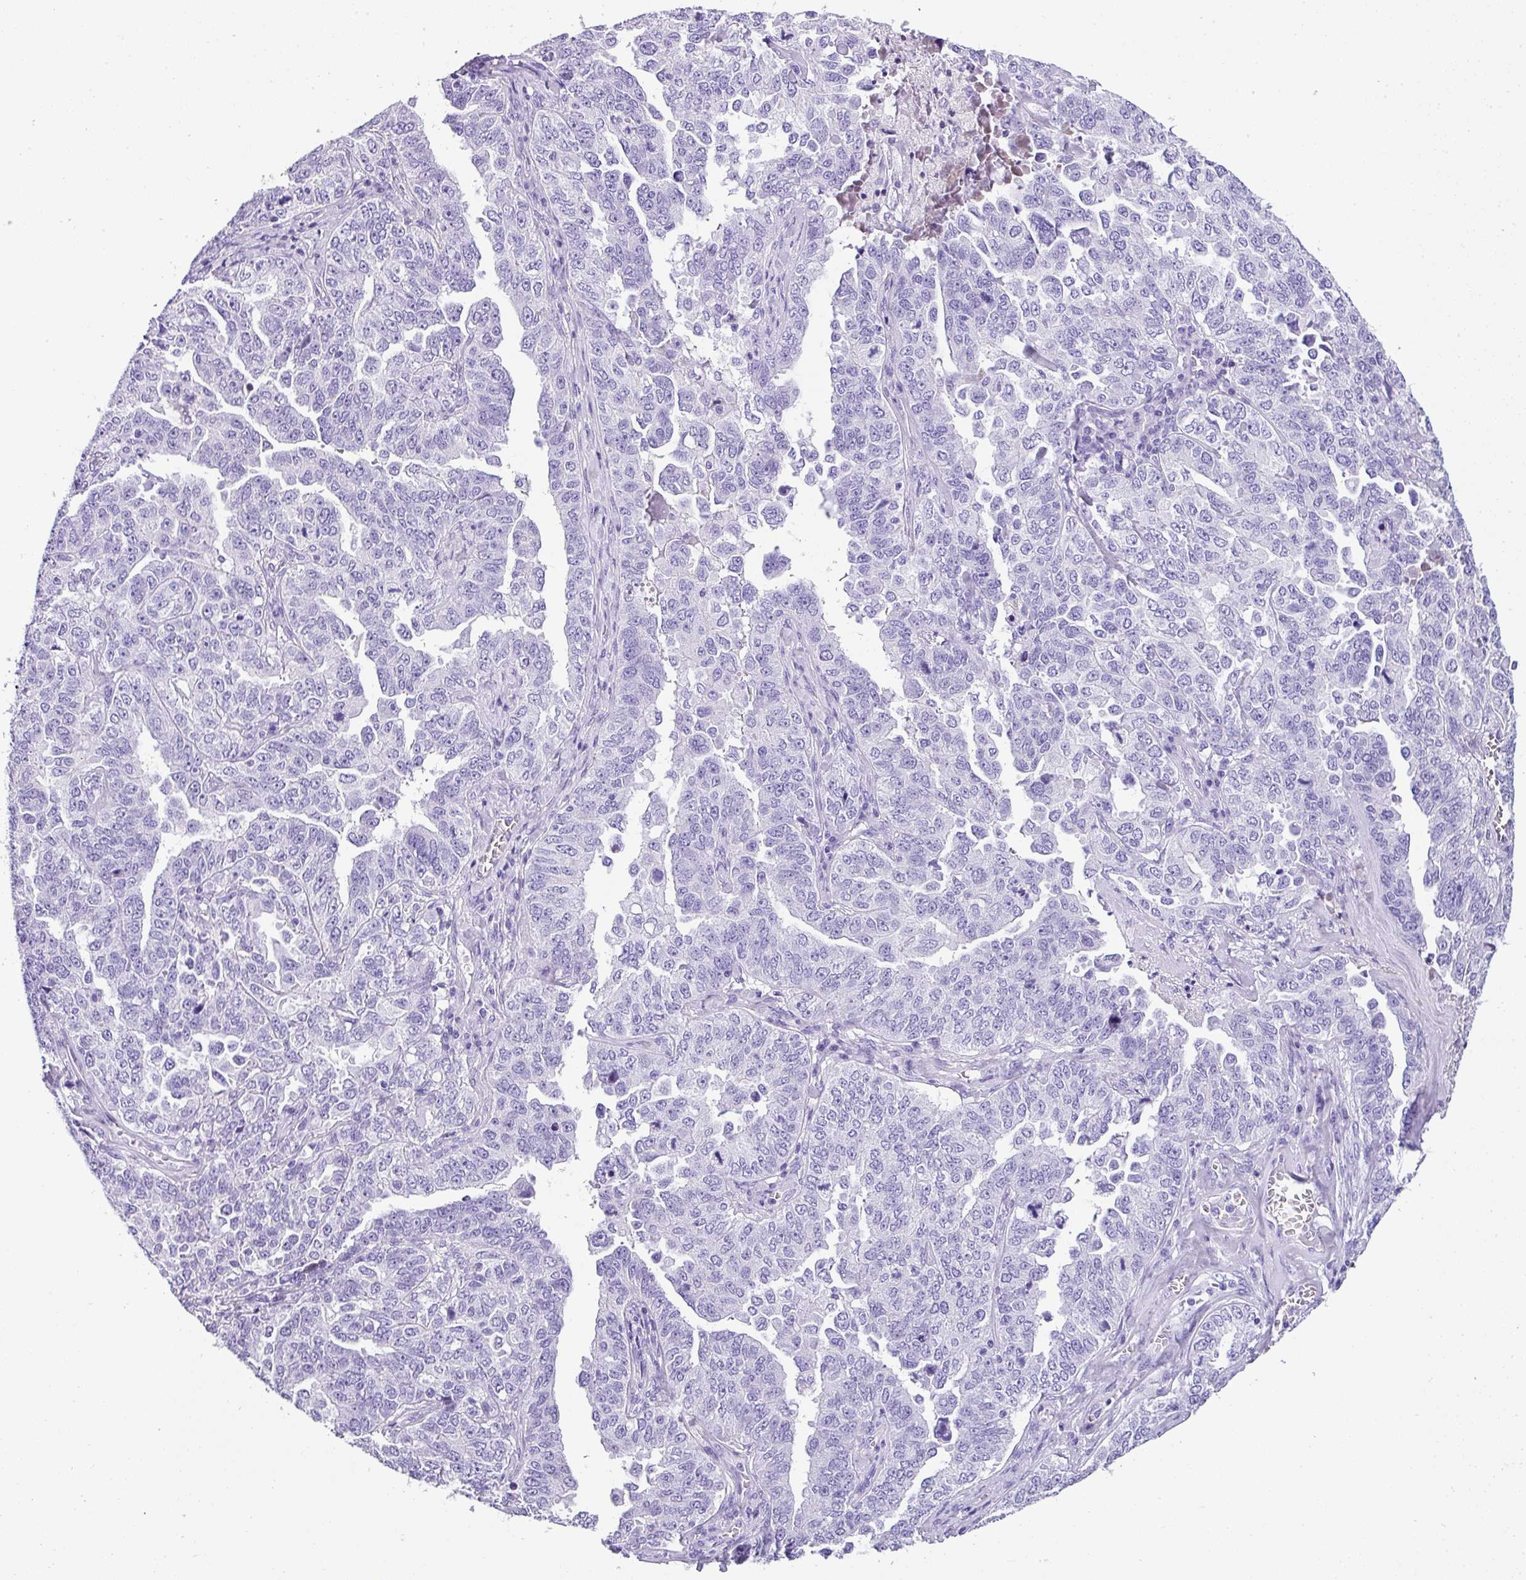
{"staining": {"intensity": "negative", "quantity": "none", "location": "none"}, "tissue": "ovarian cancer", "cell_type": "Tumor cells", "image_type": "cancer", "snomed": [{"axis": "morphology", "description": "Carcinoma, endometroid"}, {"axis": "topography", "description": "Ovary"}], "caption": "A micrograph of human ovarian endometroid carcinoma is negative for staining in tumor cells.", "gene": "MUC21", "patient": {"sex": "female", "age": 62}}